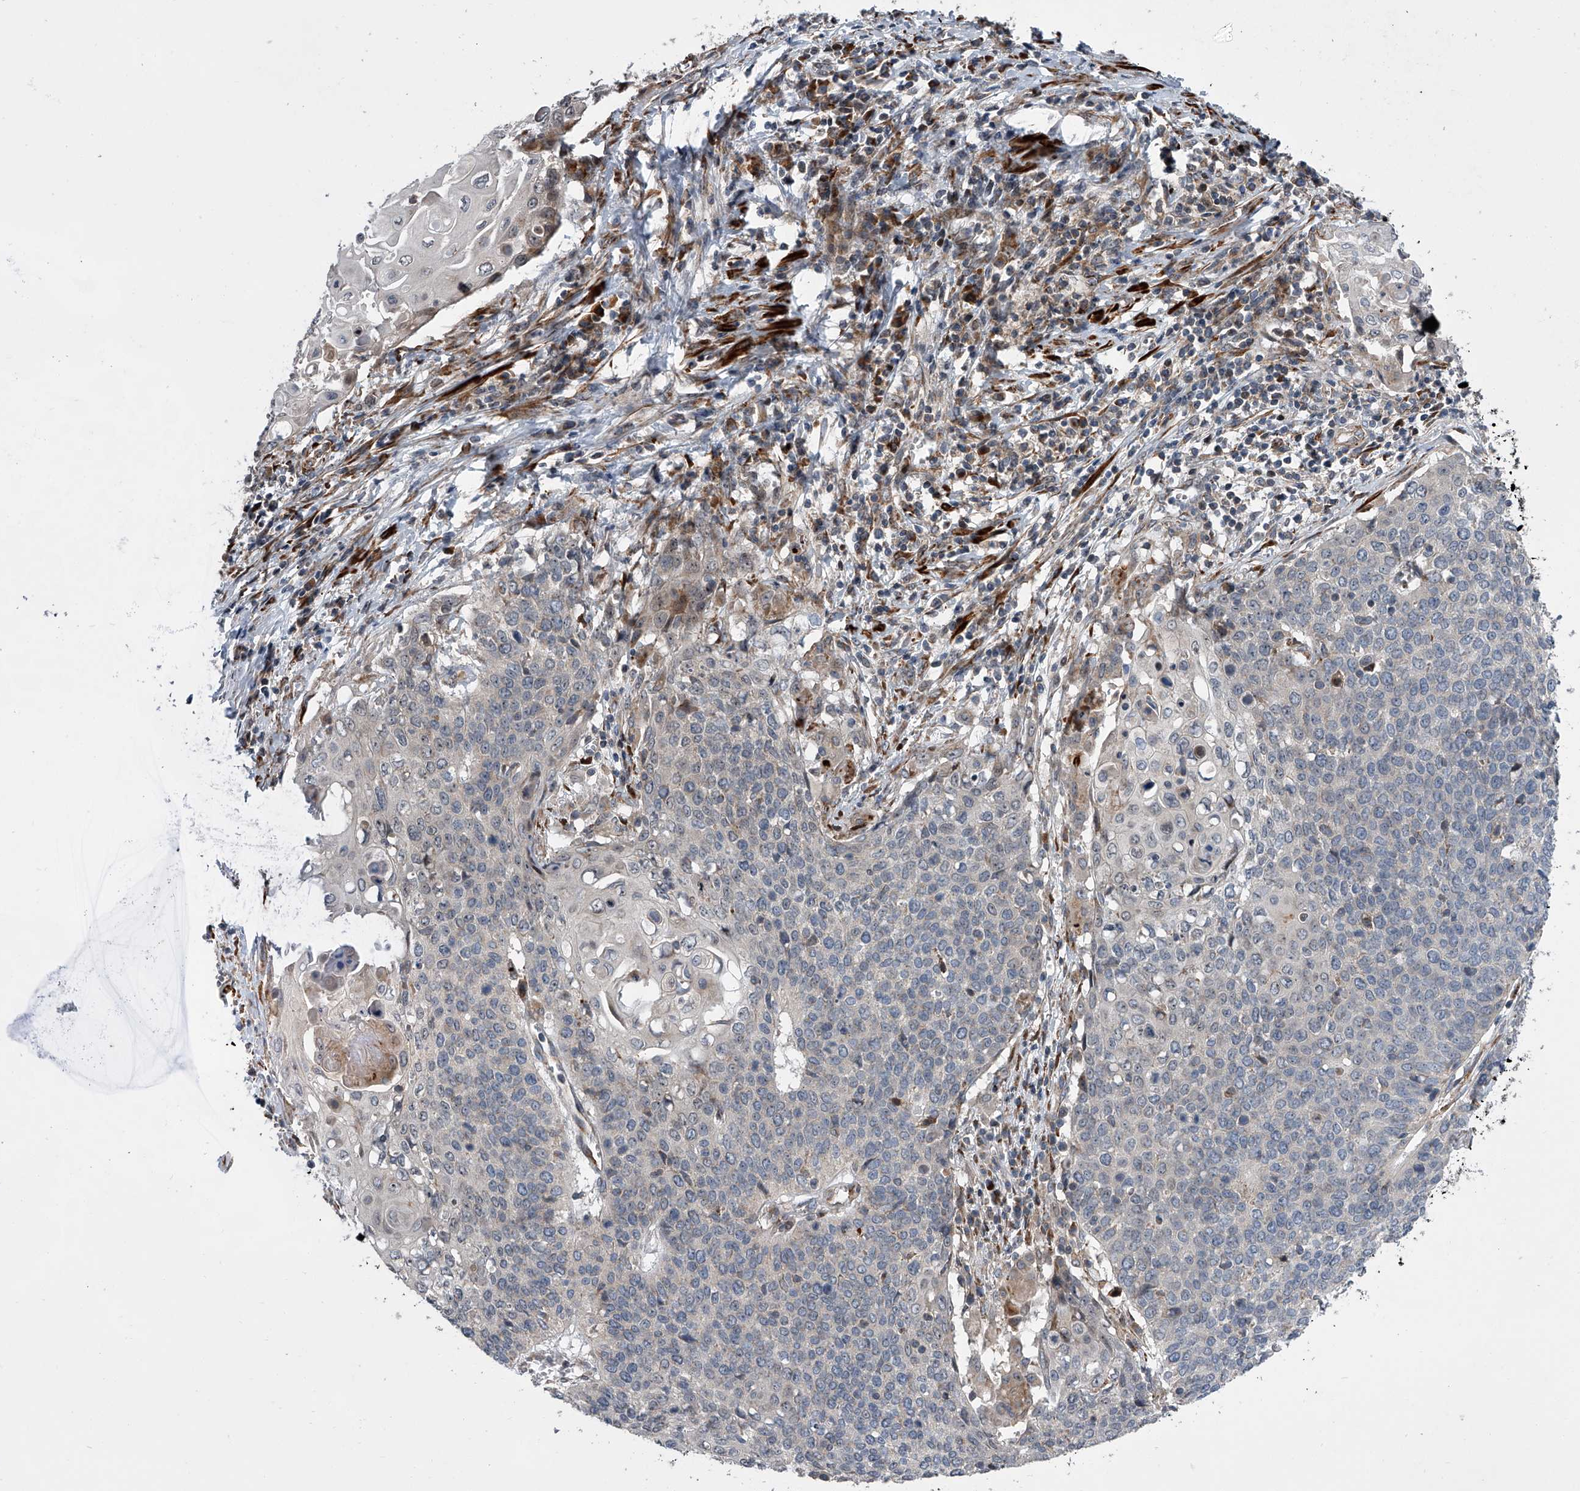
{"staining": {"intensity": "negative", "quantity": "none", "location": "none"}, "tissue": "cervical cancer", "cell_type": "Tumor cells", "image_type": "cancer", "snomed": [{"axis": "morphology", "description": "Squamous cell carcinoma, NOS"}, {"axis": "topography", "description": "Cervix"}], "caption": "Cervical cancer stained for a protein using immunohistochemistry exhibits no expression tumor cells.", "gene": "DLGAP2", "patient": {"sex": "female", "age": 39}}